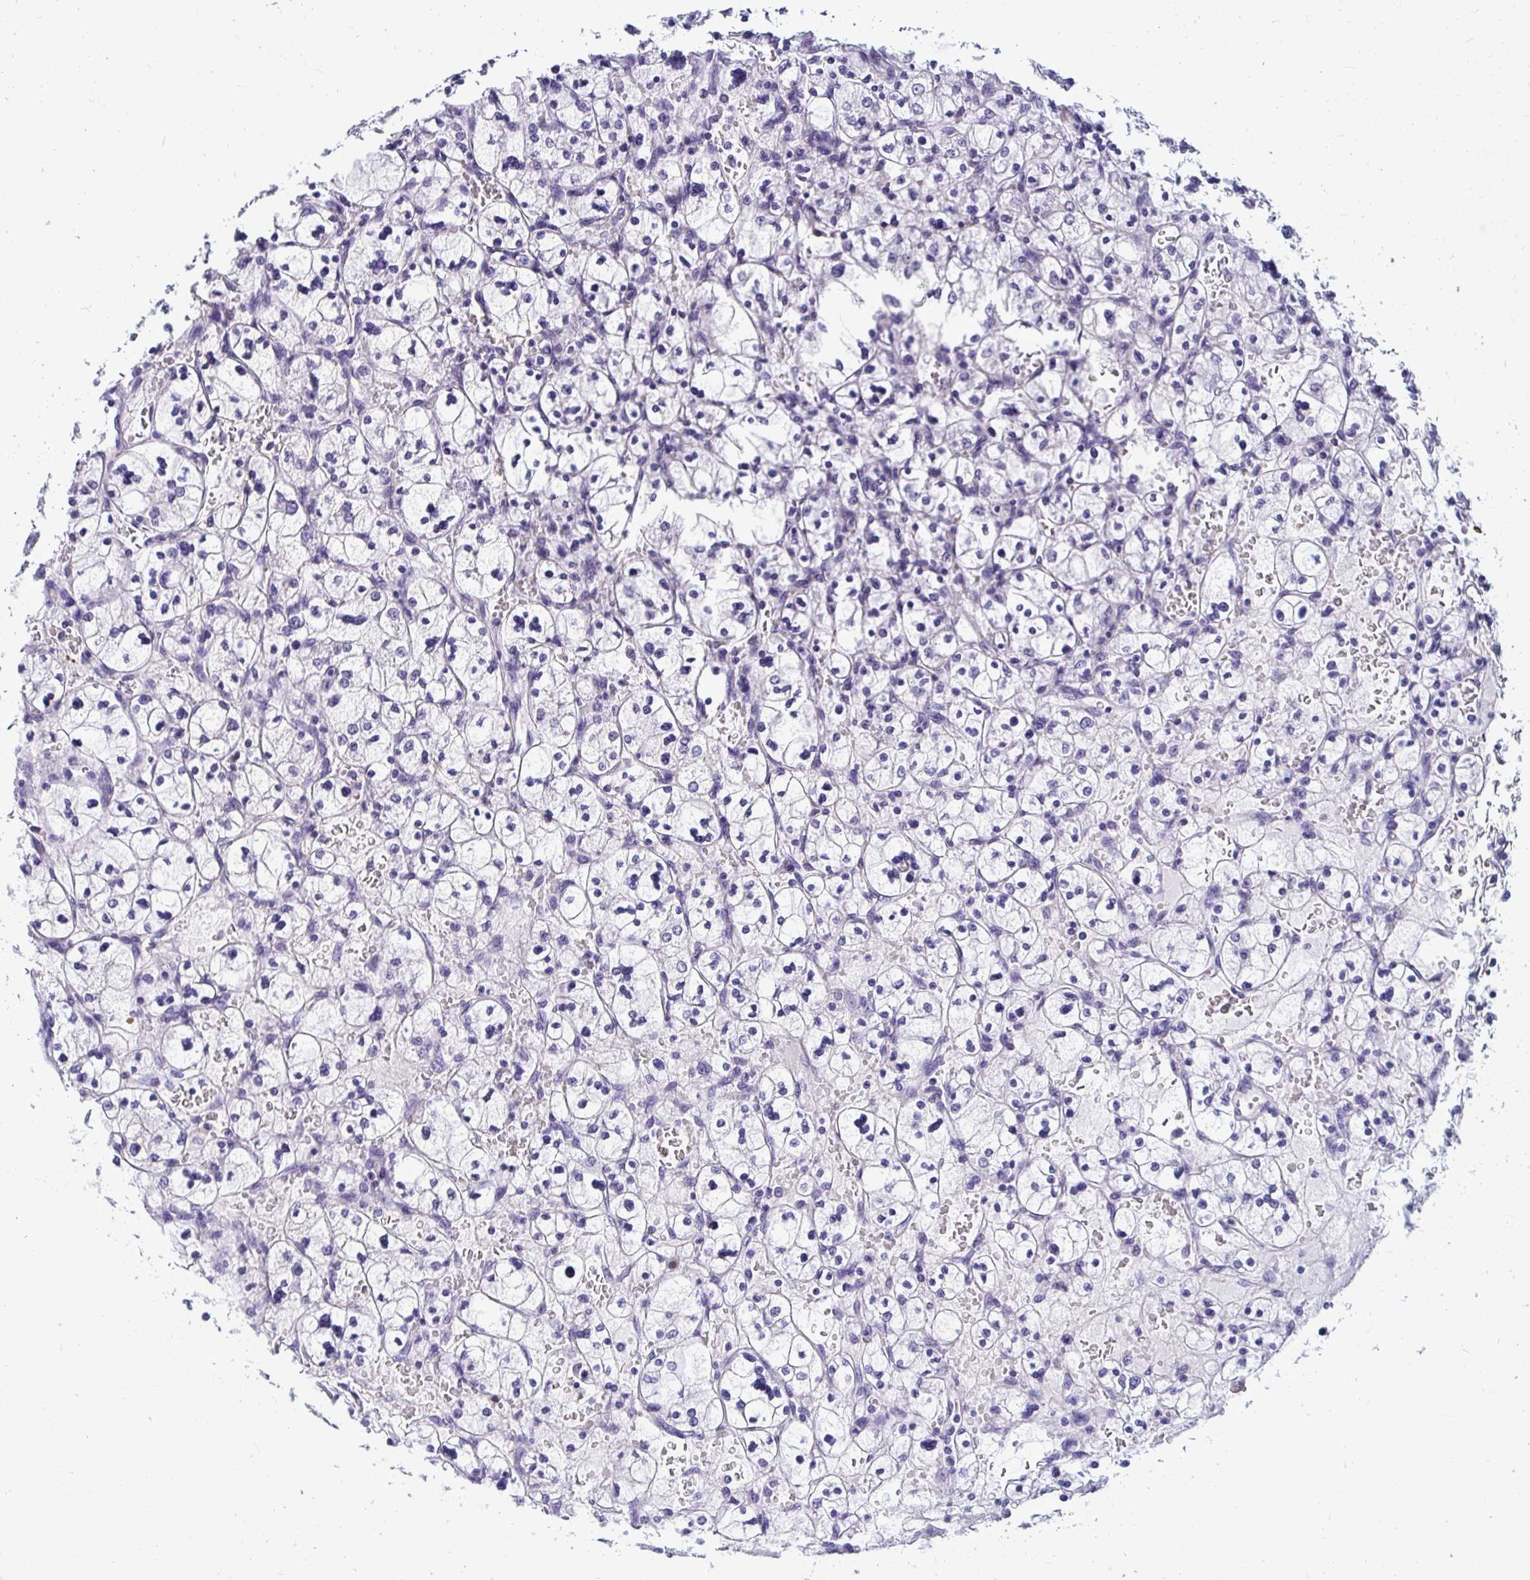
{"staining": {"intensity": "negative", "quantity": "none", "location": "none"}, "tissue": "renal cancer", "cell_type": "Tumor cells", "image_type": "cancer", "snomed": [{"axis": "morphology", "description": "Adenocarcinoma, NOS"}, {"axis": "topography", "description": "Kidney"}], "caption": "Immunohistochemistry image of human renal adenocarcinoma stained for a protein (brown), which demonstrates no staining in tumor cells.", "gene": "IDH1", "patient": {"sex": "female", "age": 83}}